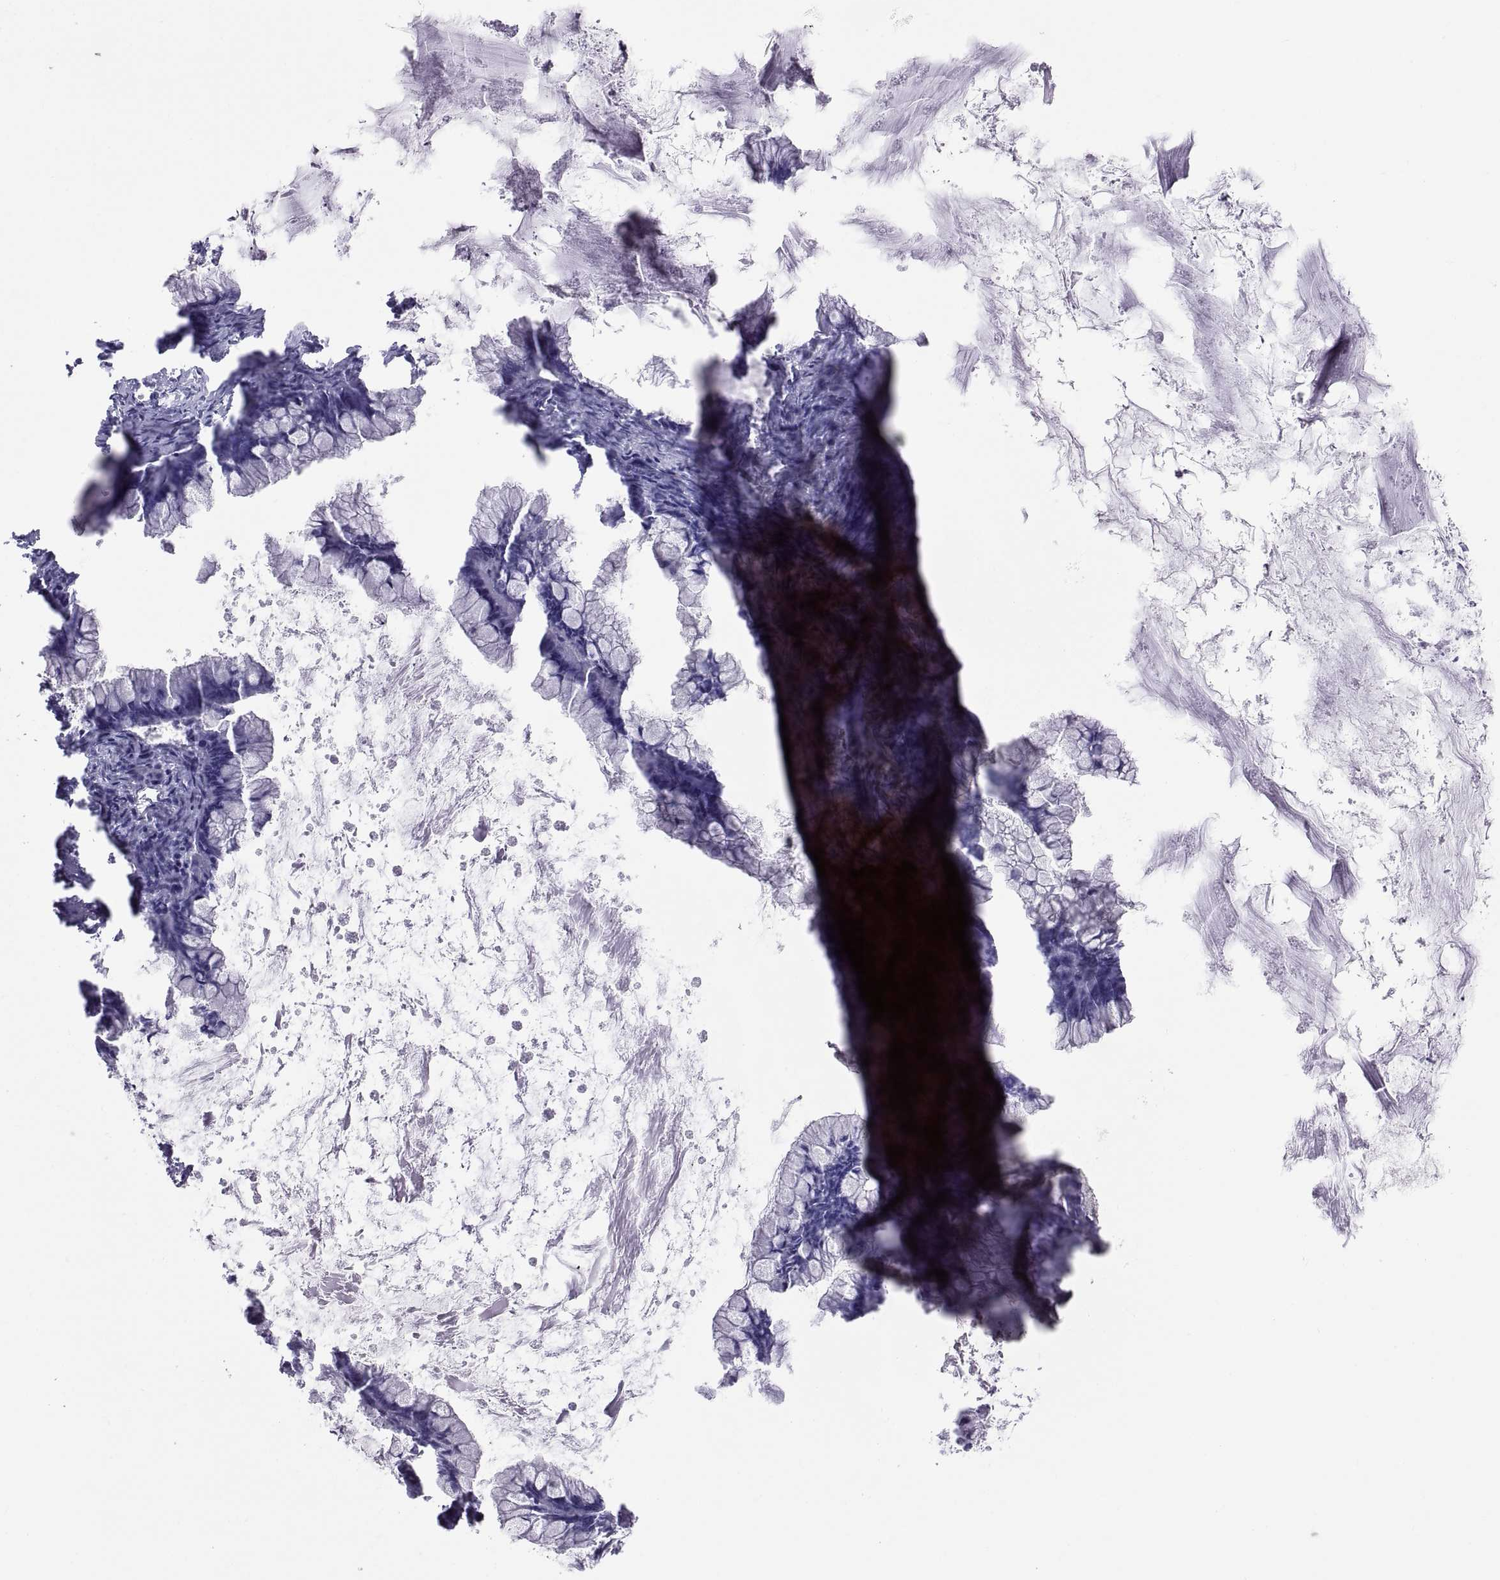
{"staining": {"intensity": "negative", "quantity": "none", "location": "none"}, "tissue": "ovarian cancer", "cell_type": "Tumor cells", "image_type": "cancer", "snomed": [{"axis": "morphology", "description": "Cystadenocarcinoma, mucinous, NOS"}, {"axis": "topography", "description": "Ovary"}], "caption": "Micrograph shows no significant protein expression in tumor cells of mucinous cystadenocarcinoma (ovarian). (DAB (3,3'-diaminobenzidine) immunohistochemistry, high magnification).", "gene": "RNASE12", "patient": {"sex": "female", "age": 67}}